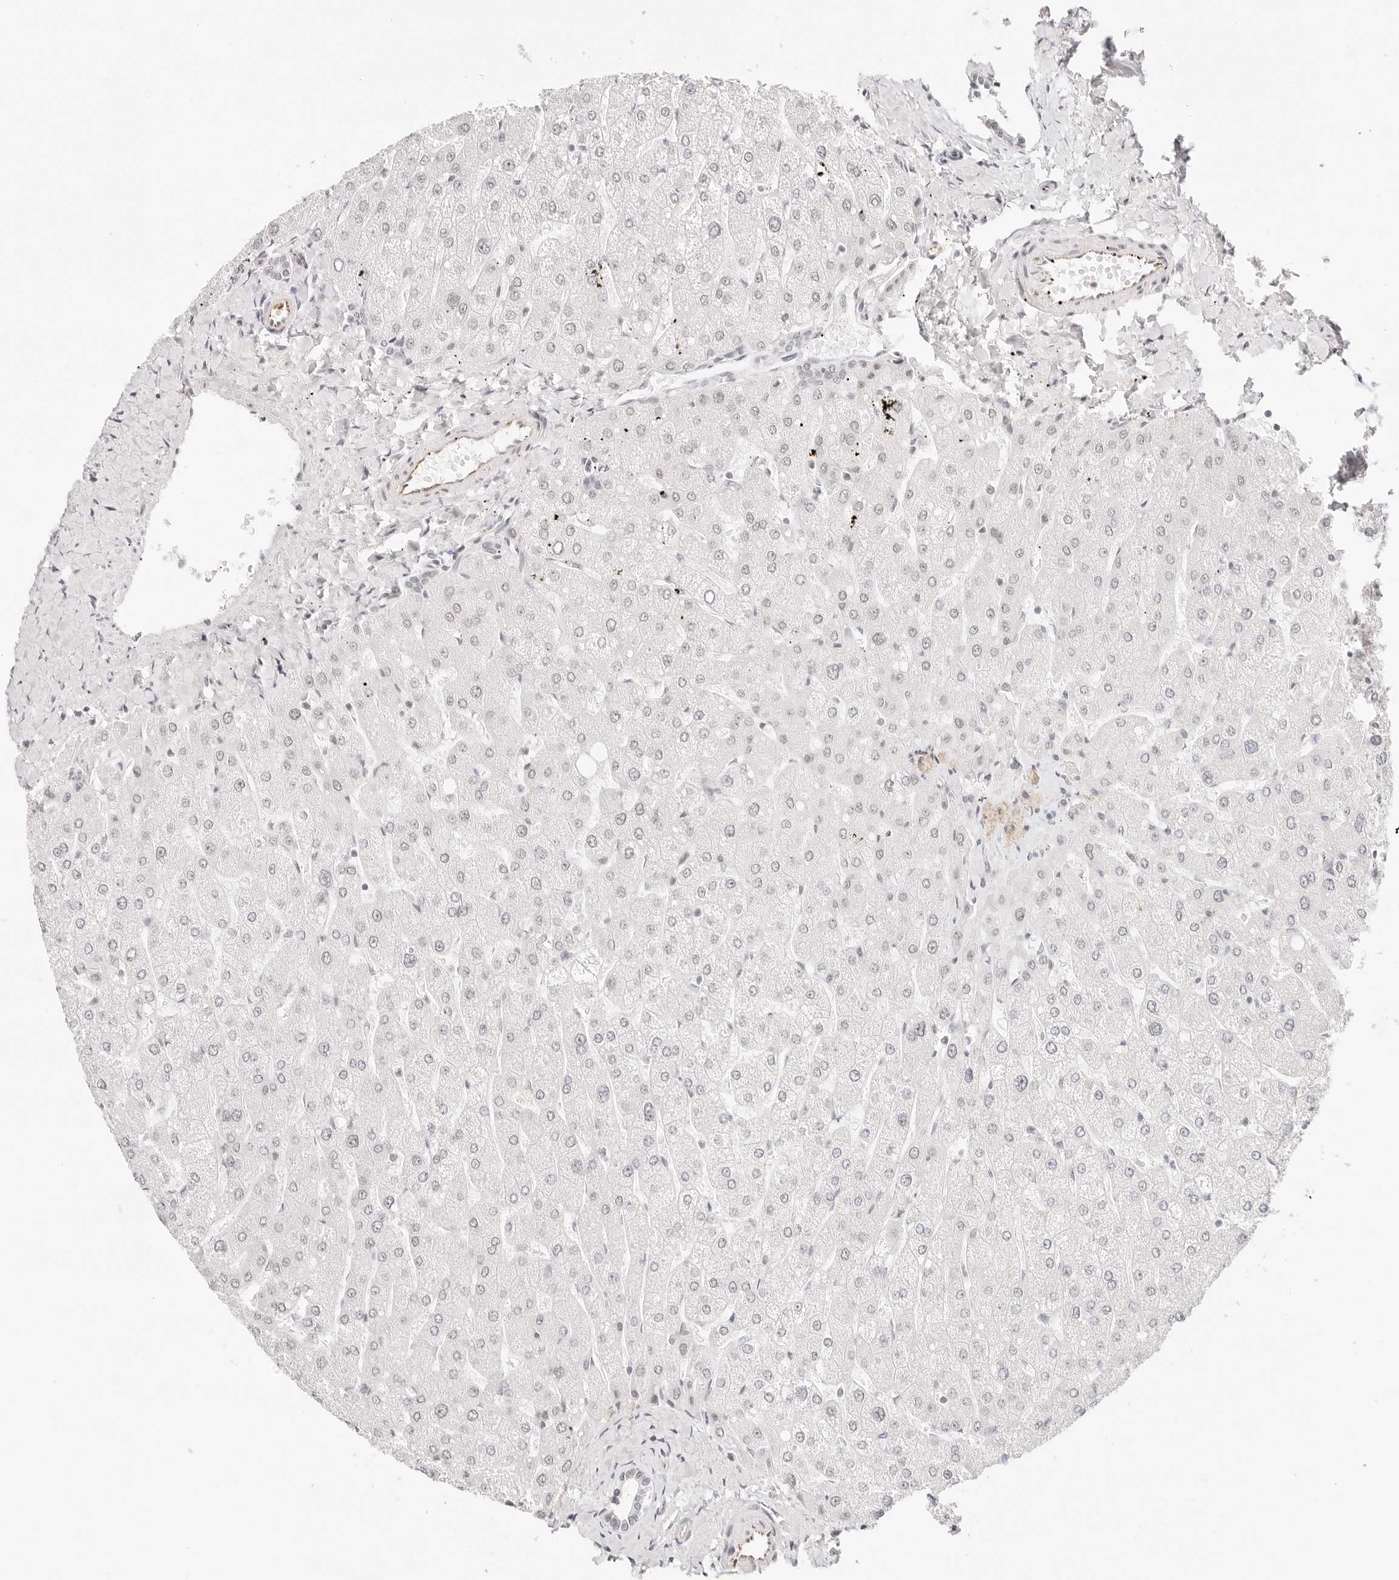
{"staining": {"intensity": "negative", "quantity": "none", "location": "none"}, "tissue": "liver", "cell_type": "Cholangiocytes", "image_type": "normal", "snomed": [{"axis": "morphology", "description": "Normal tissue, NOS"}, {"axis": "topography", "description": "Liver"}], "caption": "Cholangiocytes are negative for protein expression in normal human liver. Brightfield microscopy of immunohistochemistry stained with DAB (brown) and hematoxylin (blue), captured at high magnification.", "gene": "ZC3H11A", "patient": {"sex": "male", "age": 55}}